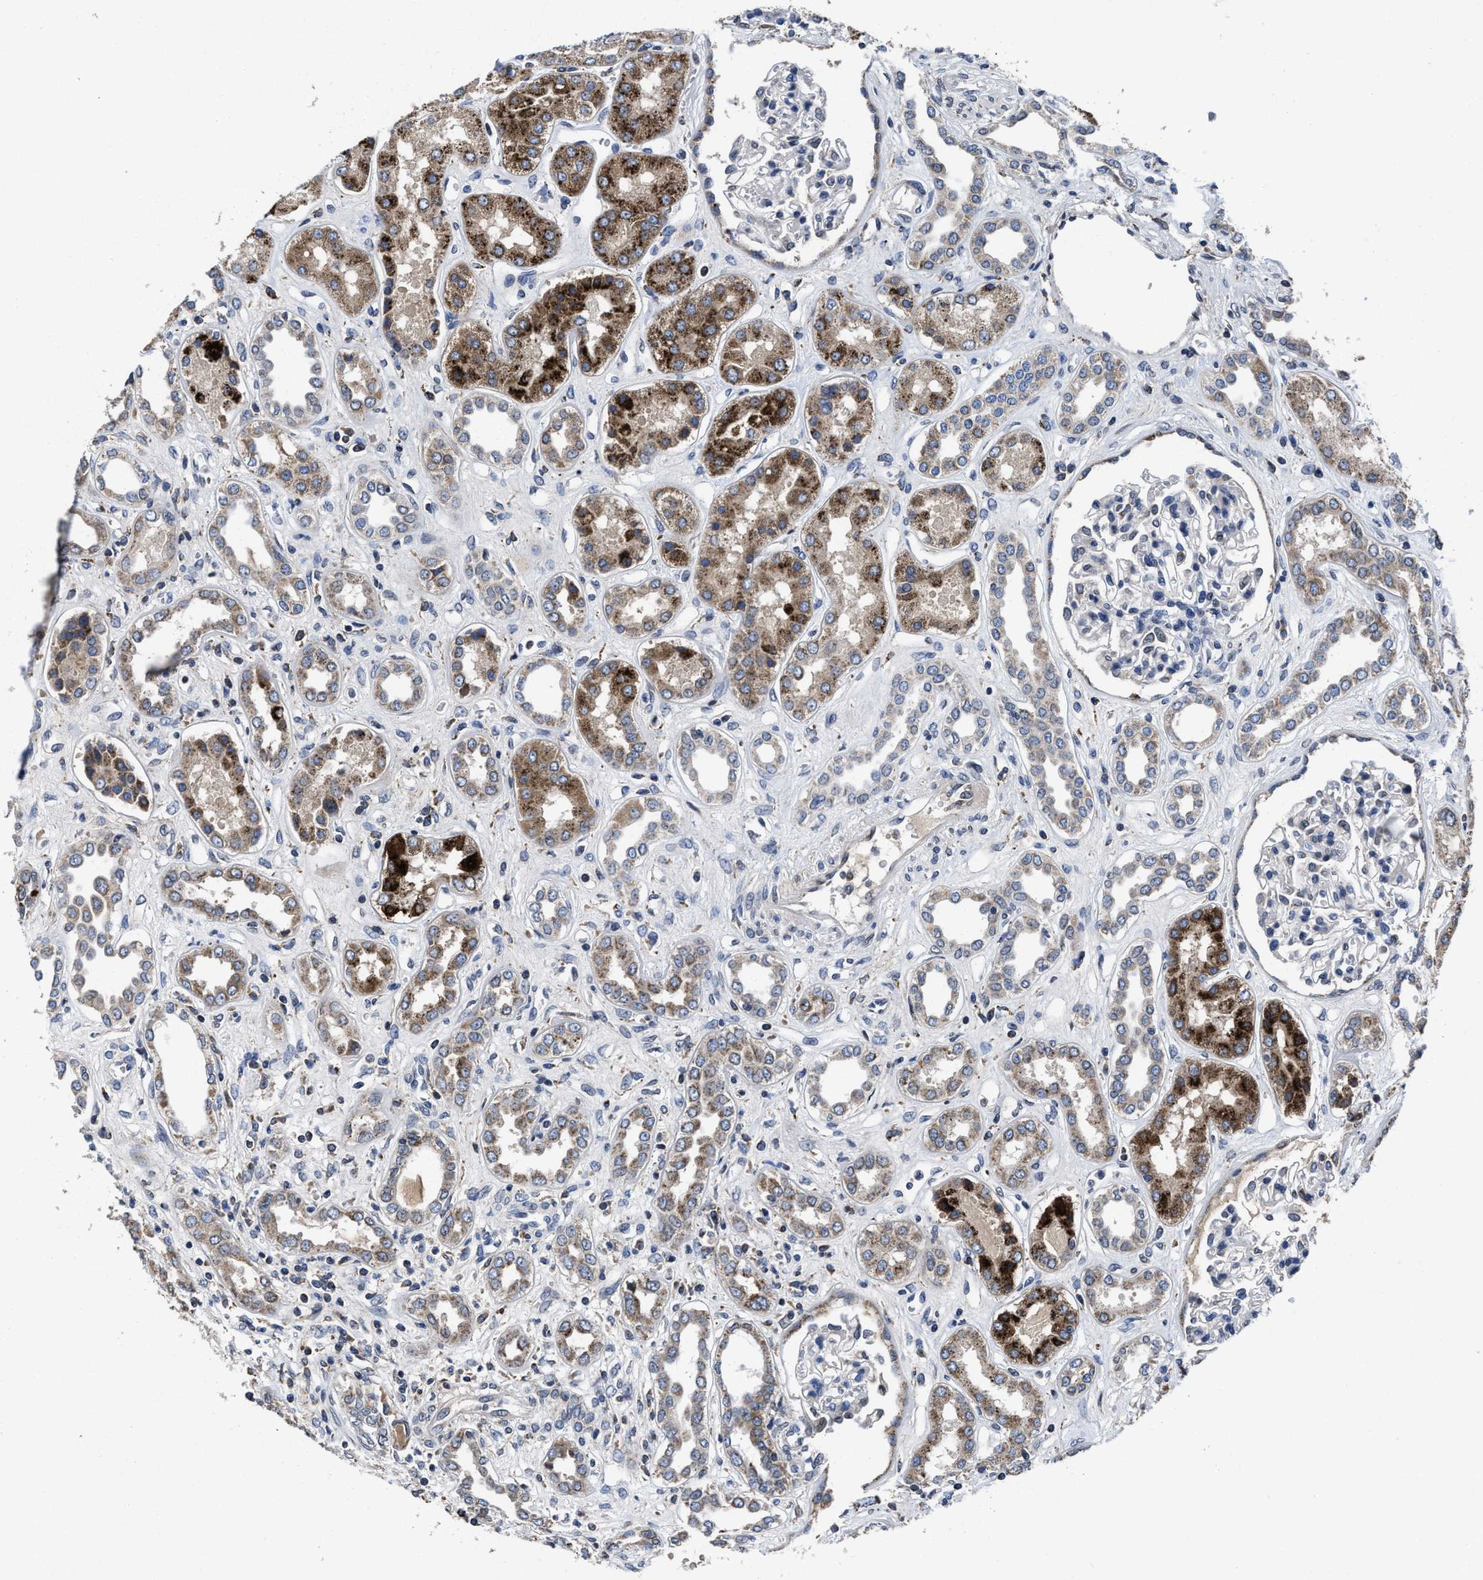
{"staining": {"intensity": "weak", "quantity": "<25%", "location": "cytoplasmic/membranous"}, "tissue": "kidney", "cell_type": "Cells in glomeruli", "image_type": "normal", "snomed": [{"axis": "morphology", "description": "Normal tissue, NOS"}, {"axis": "topography", "description": "Kidney"}], "caption": "This is a image of immunohistochemistry staining of normal kidney, which shows no expression in cells in glomeruli.", "gene": "CACNA1D", "patient": {"sex": "male", "age": 59}}